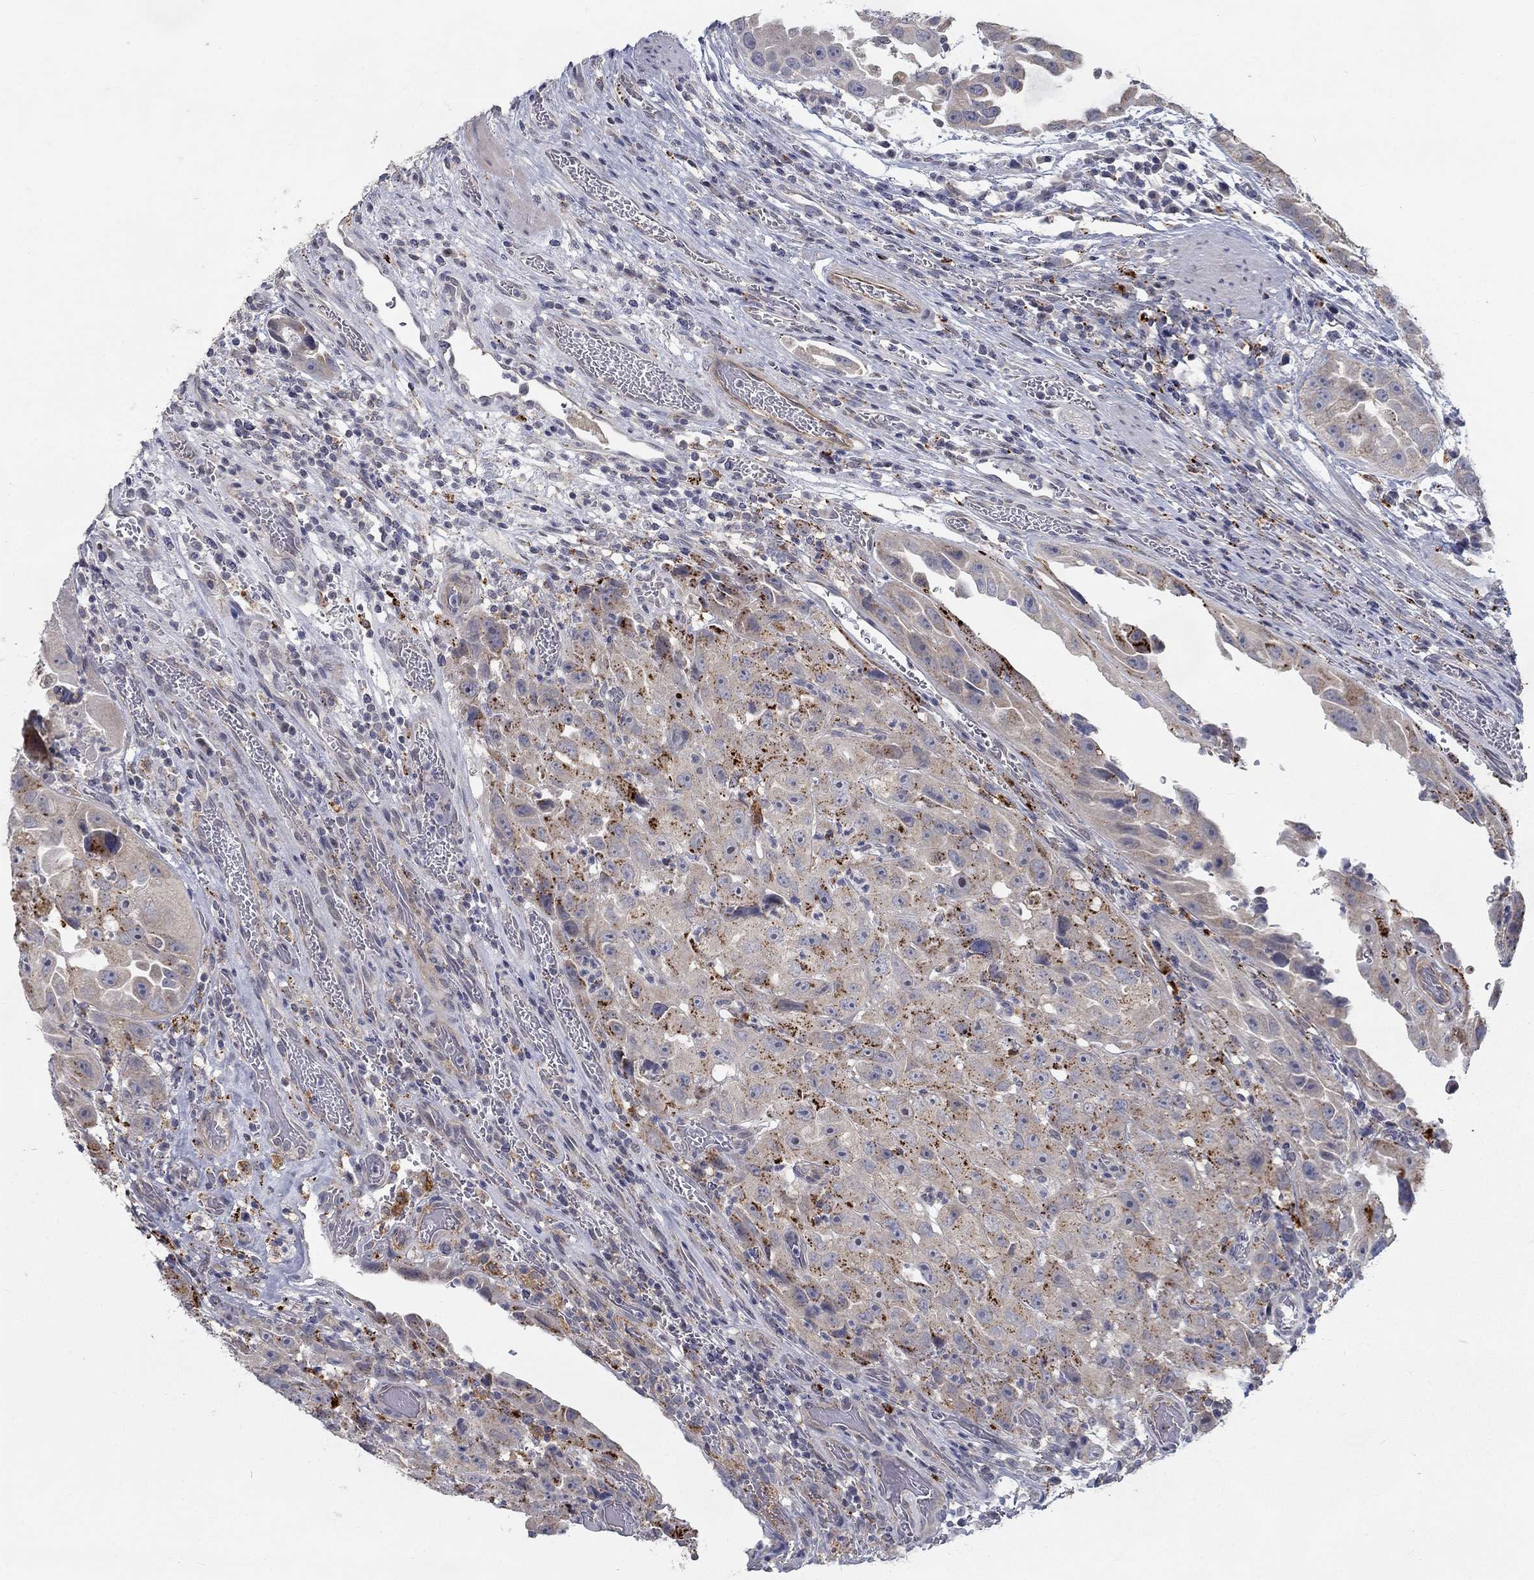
{"staining": {"intensity": "strong", "quantity": "25%-75%", "location": "cytoplasmic/membranous"}, "tissue": "urothelial cancer", "cell_type": "Tumor cells", "image_type": "cancer", "snomed": [{"axis": "morphology", "description": "Urothelial carcinoma, High grade"}, {"axis": "topography", "description": "Urinary bladder"}], "caption": "Urothelial carcinoma (high-grade) was stained to show a protein in brown. There is high levels of strong cytoplasmic/membranous positivity in about 25%-75% of tumor cells.", "gene": "MTSS2", "patient": {"sex": "female", "age": 41}}